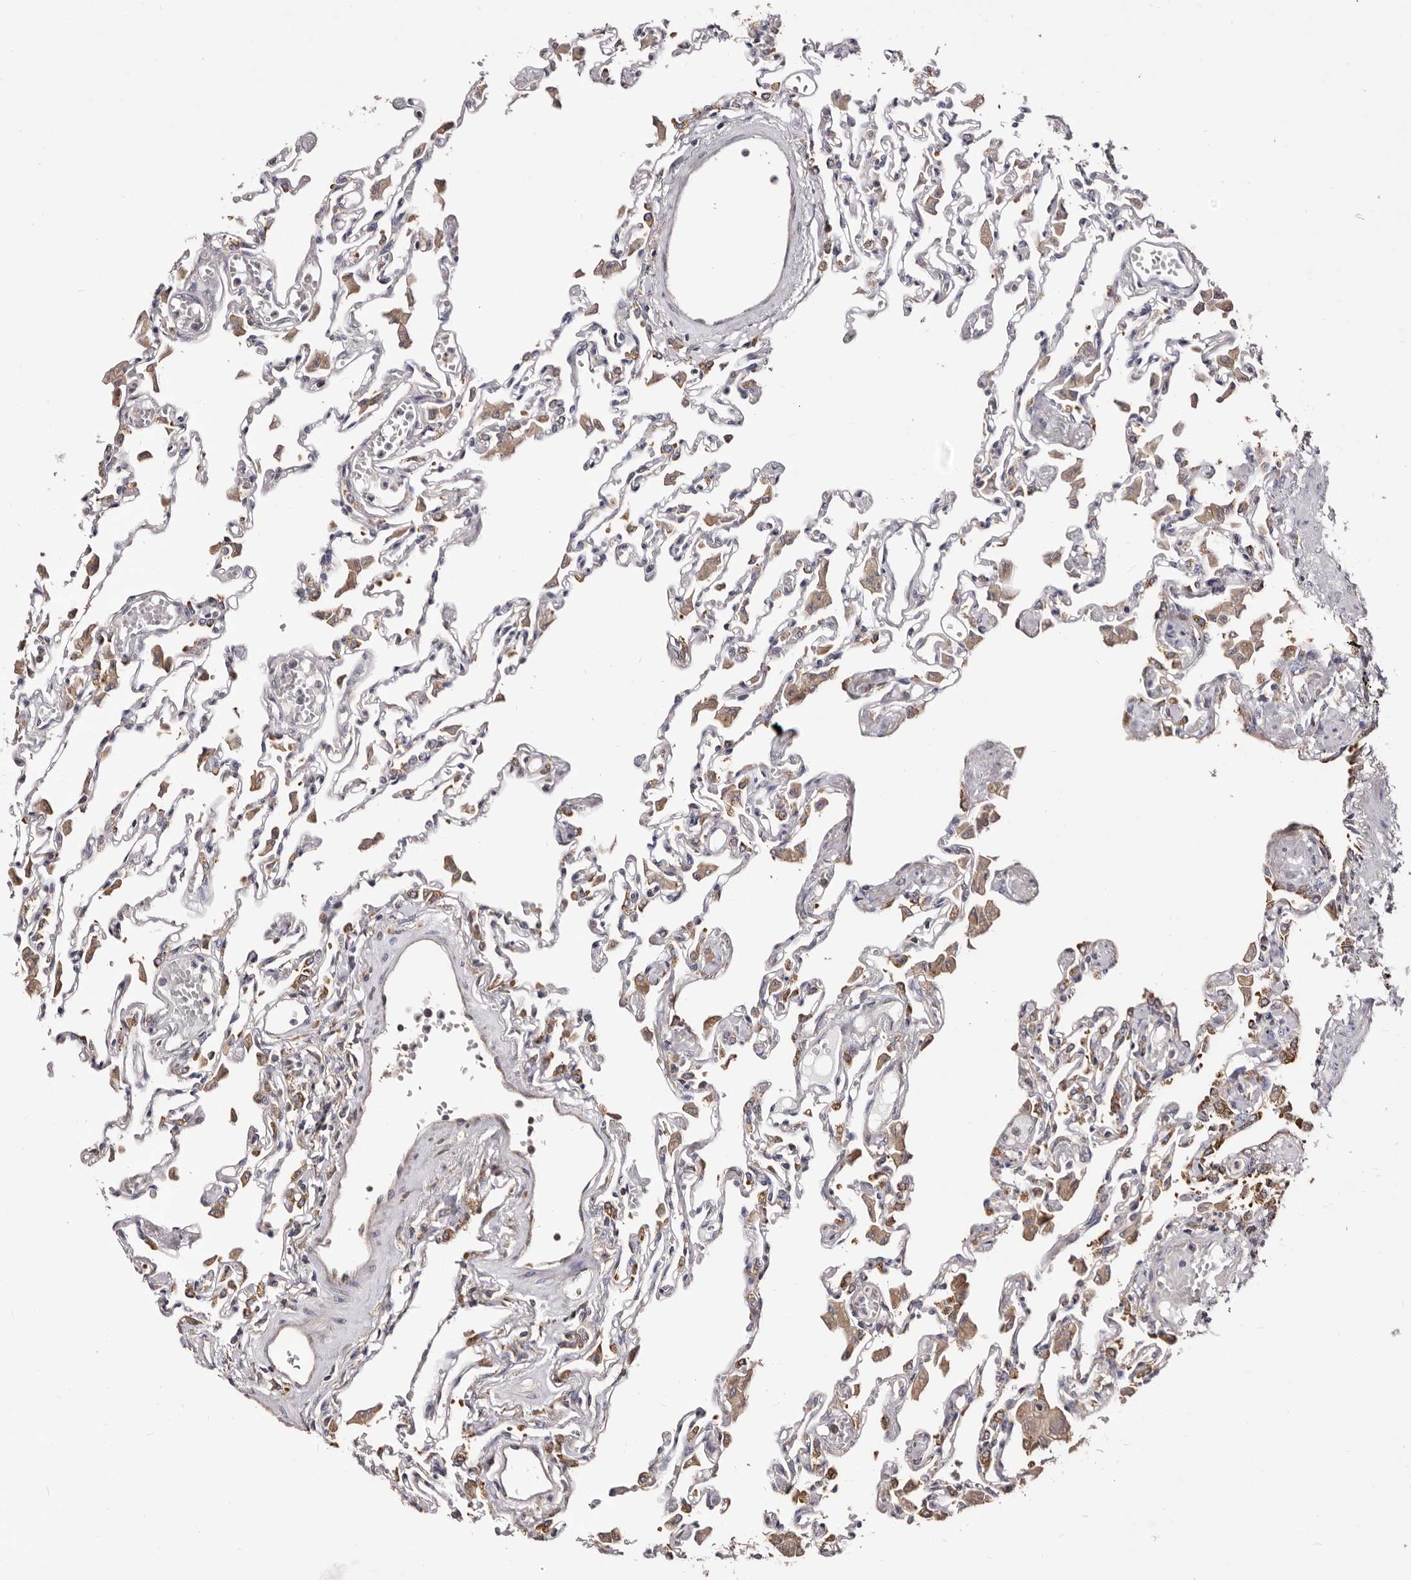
{"staining": {"intensity": "moderate", "quantity": "<25%", "location": "cytoplasmic/membranous"}, "tissue": "lung", "cell_type": "Alveolar cells", "image_type": "normal", "snomed": [{"axis": "morphology", "description": "Normal tissue, NOS"}, {"axis": "topography", "description": "Bronchus"}, {"axis": "topography", "description": "Lung"}], "caption": "Benign lung was stained to show a protein in brown. There is low levels of moderate cytoplasmic/membranous positivity in about <25% of alveolar cells.", "gene": "ACBD6", "patient": {"sex": "female", "age": 49}}